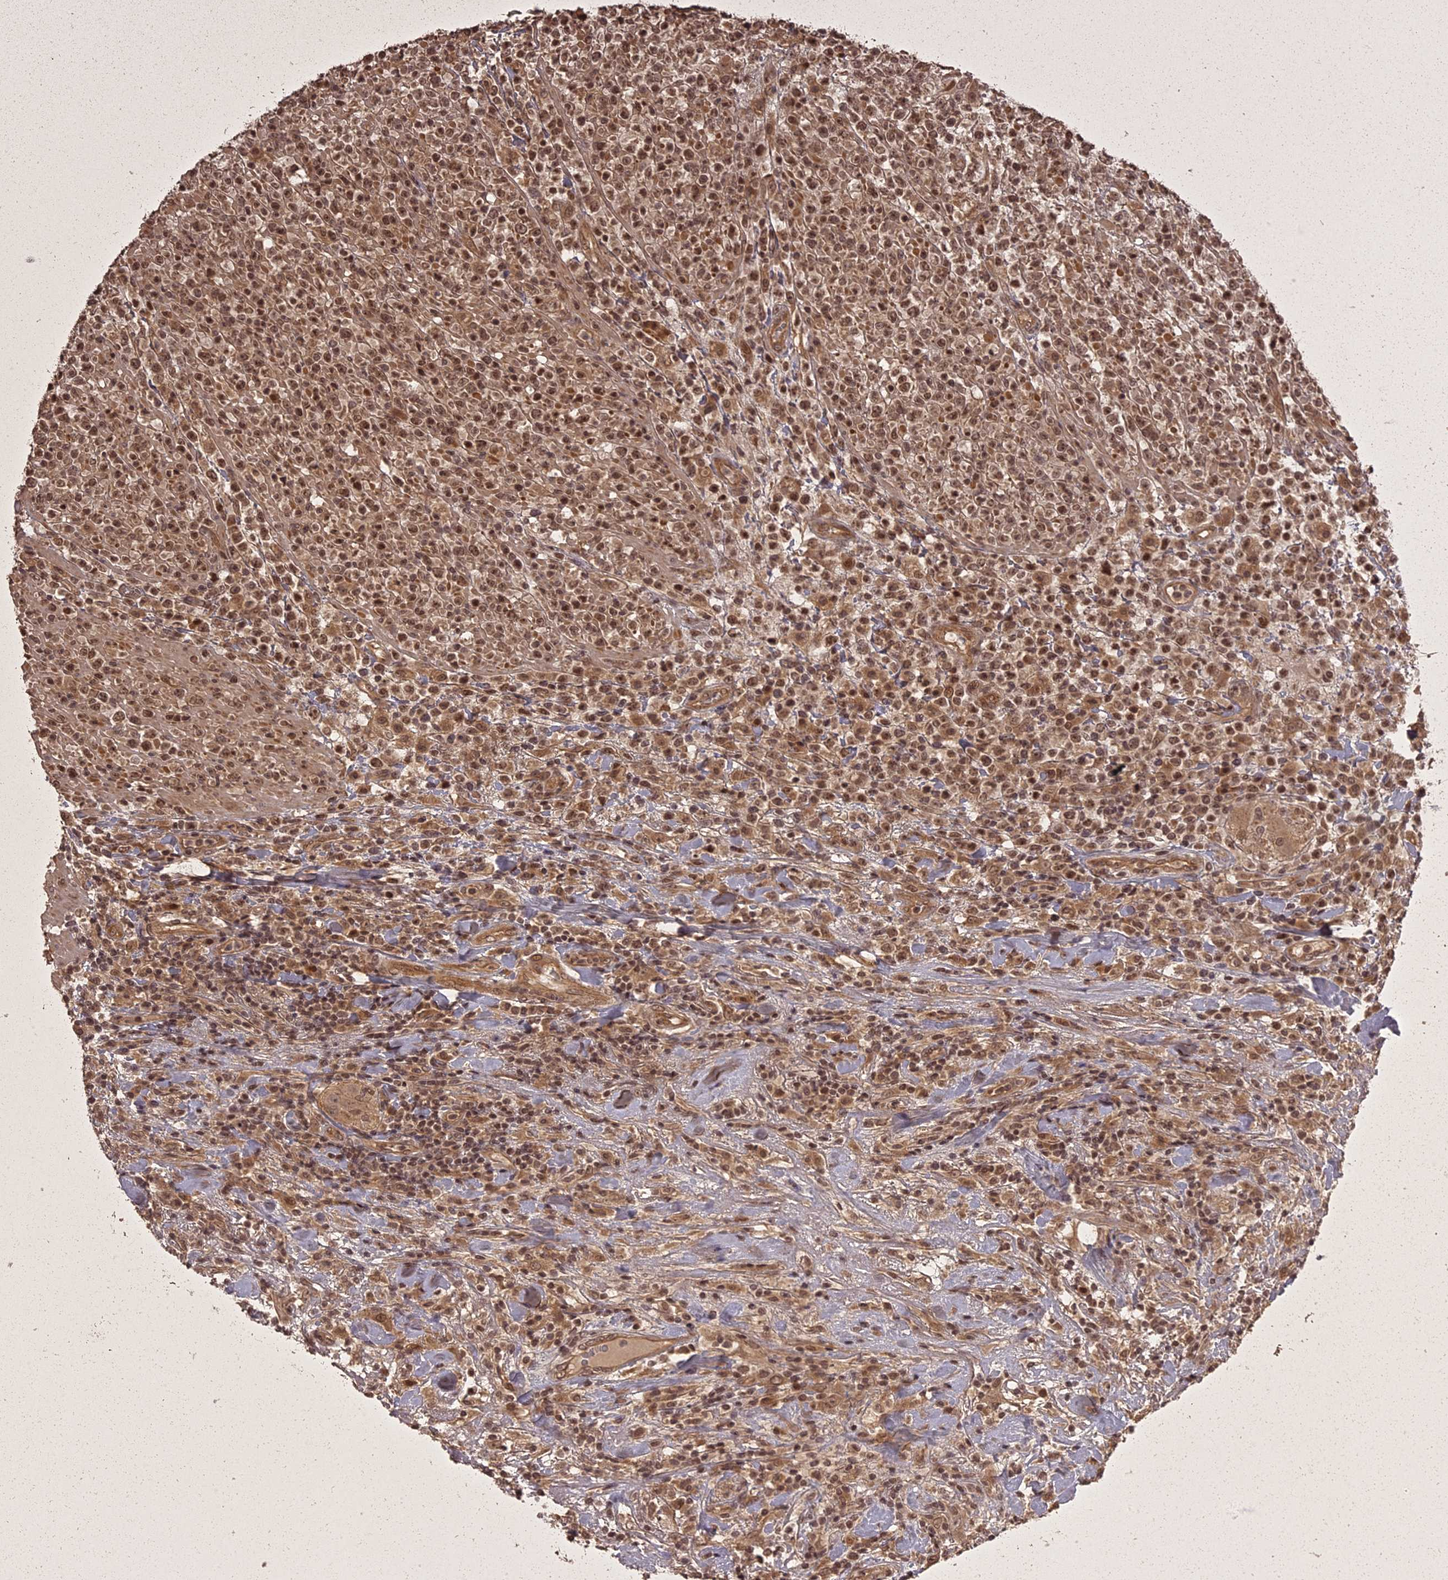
{"staining": {"intensity": "moderate", "quantity": ">75%", "location": "cytoplasmic/membranous,nuclear"}, "tissue": "lymphoma", "cell_type": "Tumor cells", "image_type": "cancer", "snomed": [{"axis": "morphology", "description": "Malignant lymphoma, non-Hodgkin's type, High grade"}, {"axis": "topography", "description": "Colon"}], "caption": "The histopathology image displays immunohistochemical staining of malignant lymphoma, non-Hodgkin's type (high-grade). There is moderate cytoplasmic/membranous and nuclear staining is seen in approximately >75% of tumor cells.", "gene": "ING5", "patient": {"sex": "female", "age": 53}}